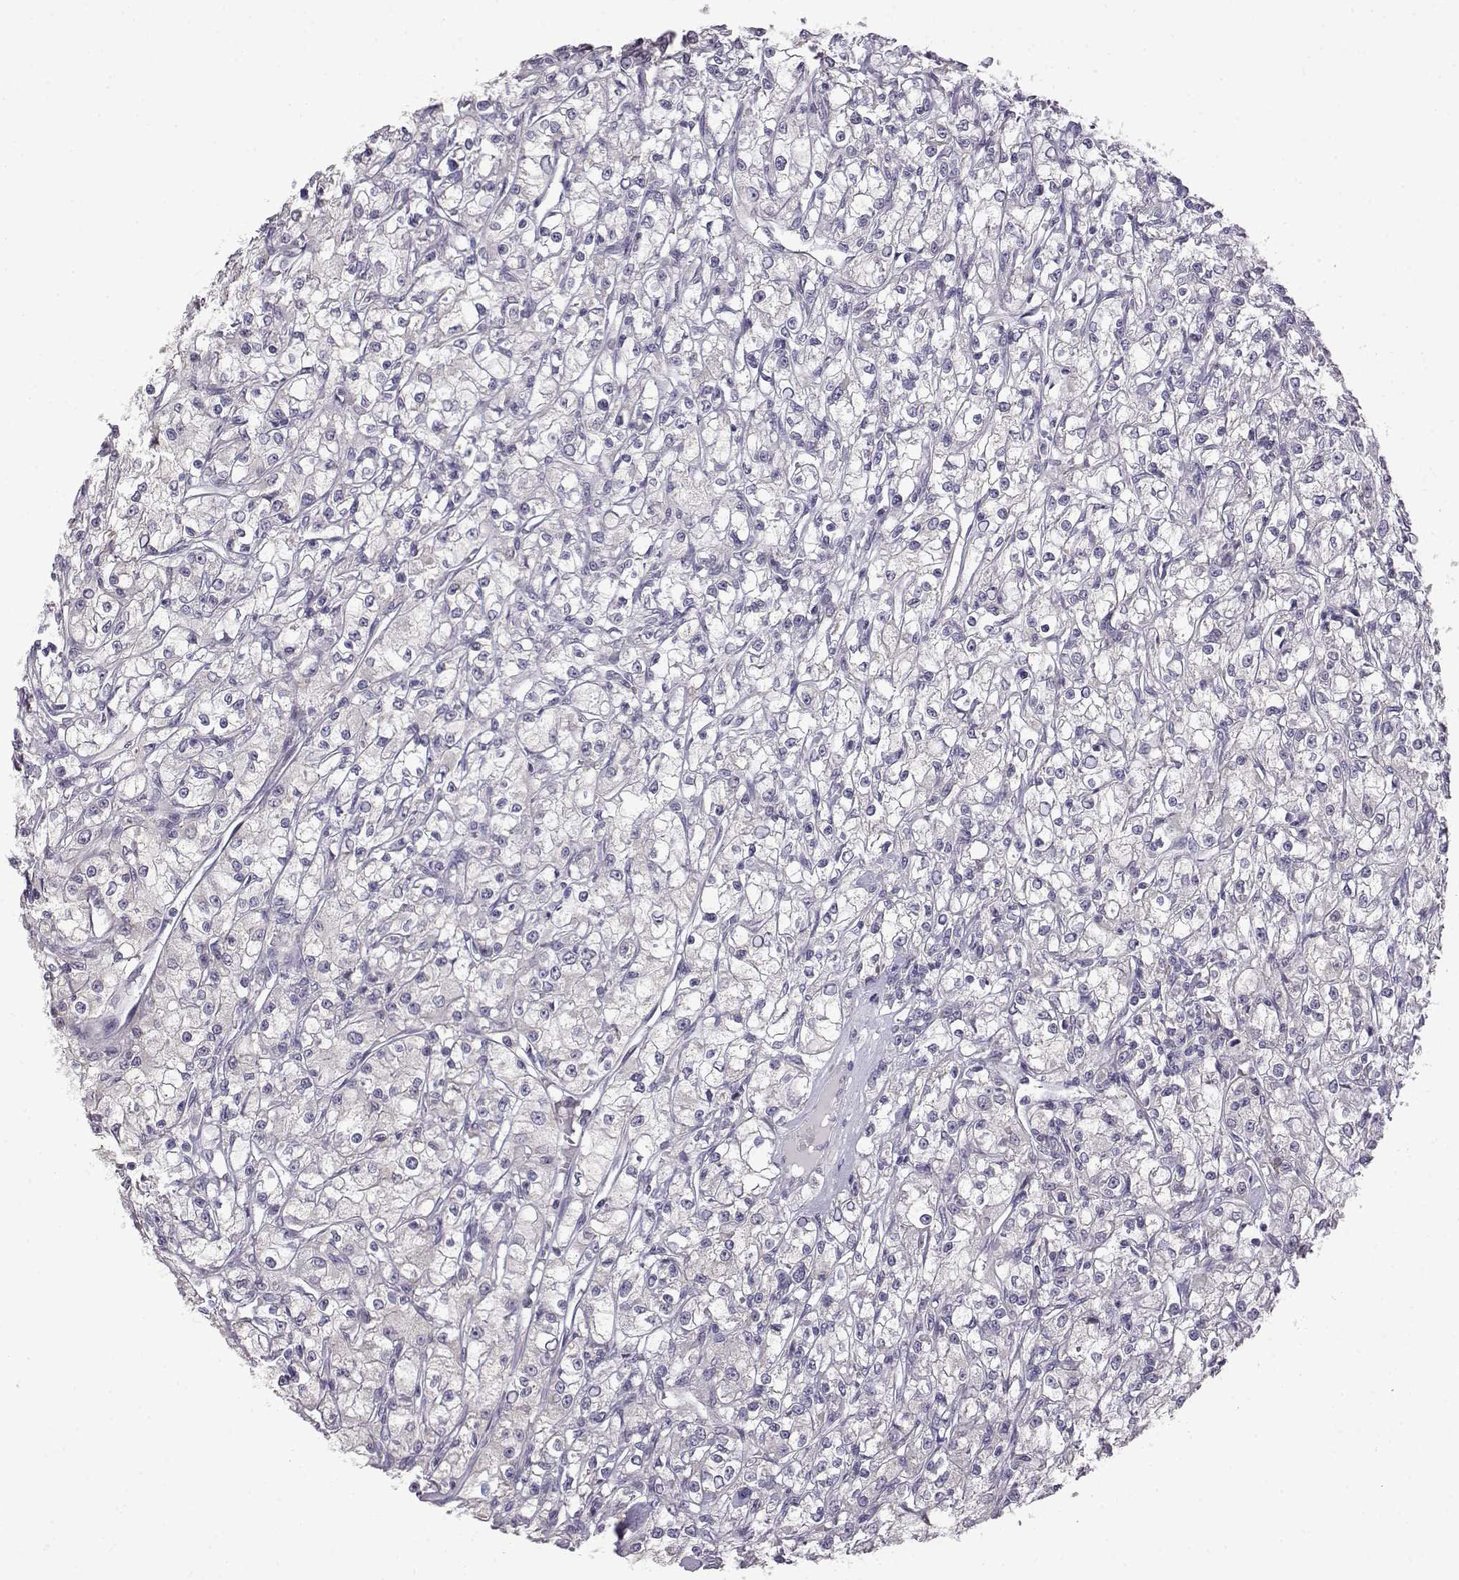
{"staining": {"intensity": "negative", "quantity": "none", "location": "none"}, "tissue": "renal cancer", "cell_type": "Tumor cells", "image_type": "cancer", "snomed": [{"axis": "morphology", "description": "Adenocarcinoma, NOS"}, {"axis": "topography", "description": "Kidney"}], "caption": "Renal adenocarcinoma was stained to show a protein in brown. There is no significant positivity in tumor cells. The staining is performed using DAB (3,3'-diaminobenzidine) brown chromogen with nuclei counter-stained in using hematoxylin.", "gene": "VGF", "patient": {"sex": "female", "age": 59}}